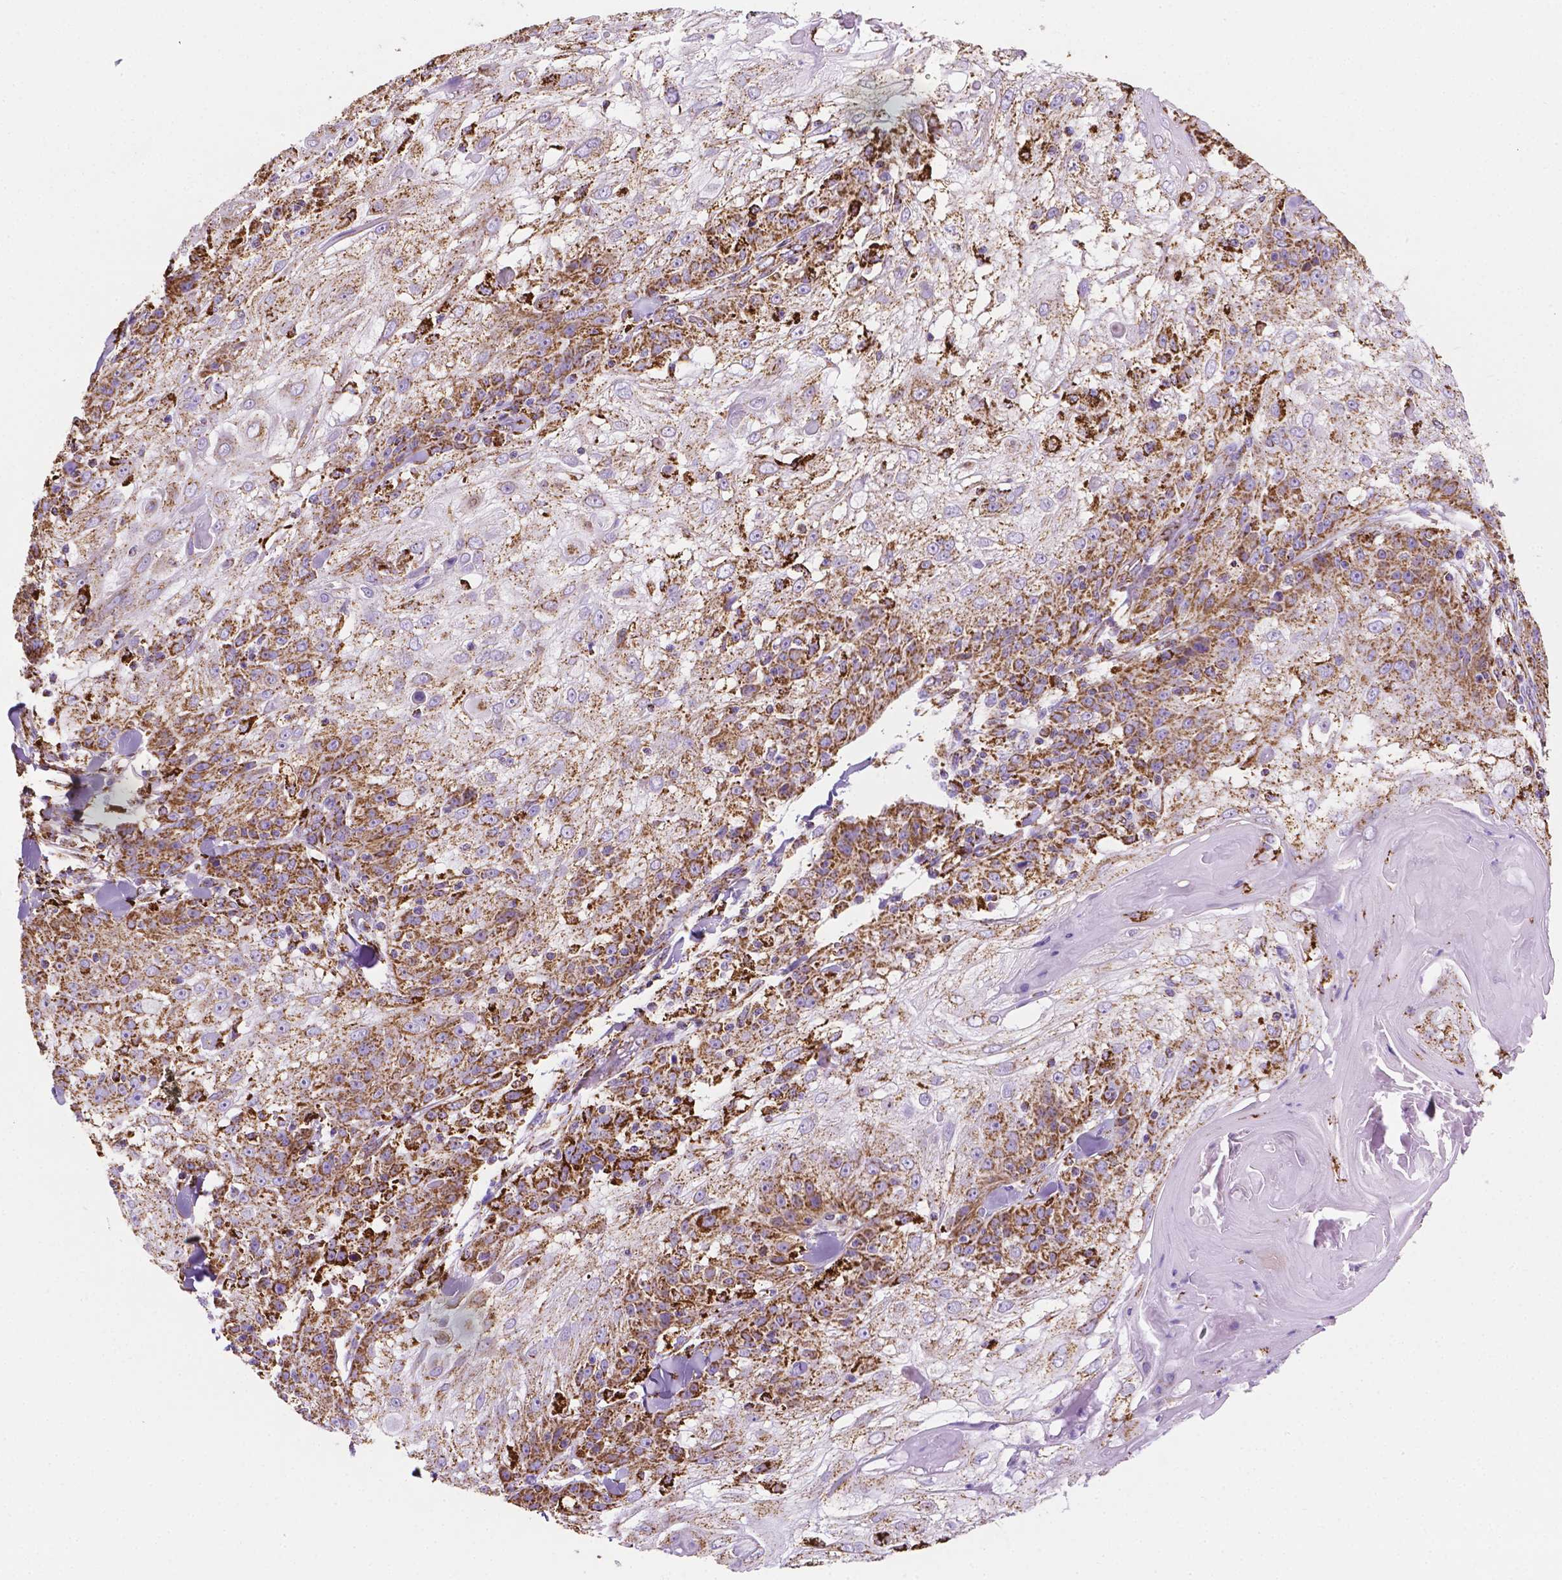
{"staining": {"intensity": "moderate", "quantity": ">75%", "location": "cytoplasmic/membranous"}, "tissue": "skin cancer", "cell_type": "Tumor cells", "image_type": "cancer", "snomed": [{"axis": "morphology", "description": "Normal tissue, NOS"}, {"axis": "morphology", "description": "Squamous cell carcinoma, NOS"}, {"axis": "topography", "description": "Skin"}], "caption": "This is an image of IHC staining of skin cancer (squamous cell carcinoma), which shows moderate positivity in the cytoplasmic/membranous of tumor cells.", "gene": "RMDN3", "patient": {"sex": "female", "age": 83}}